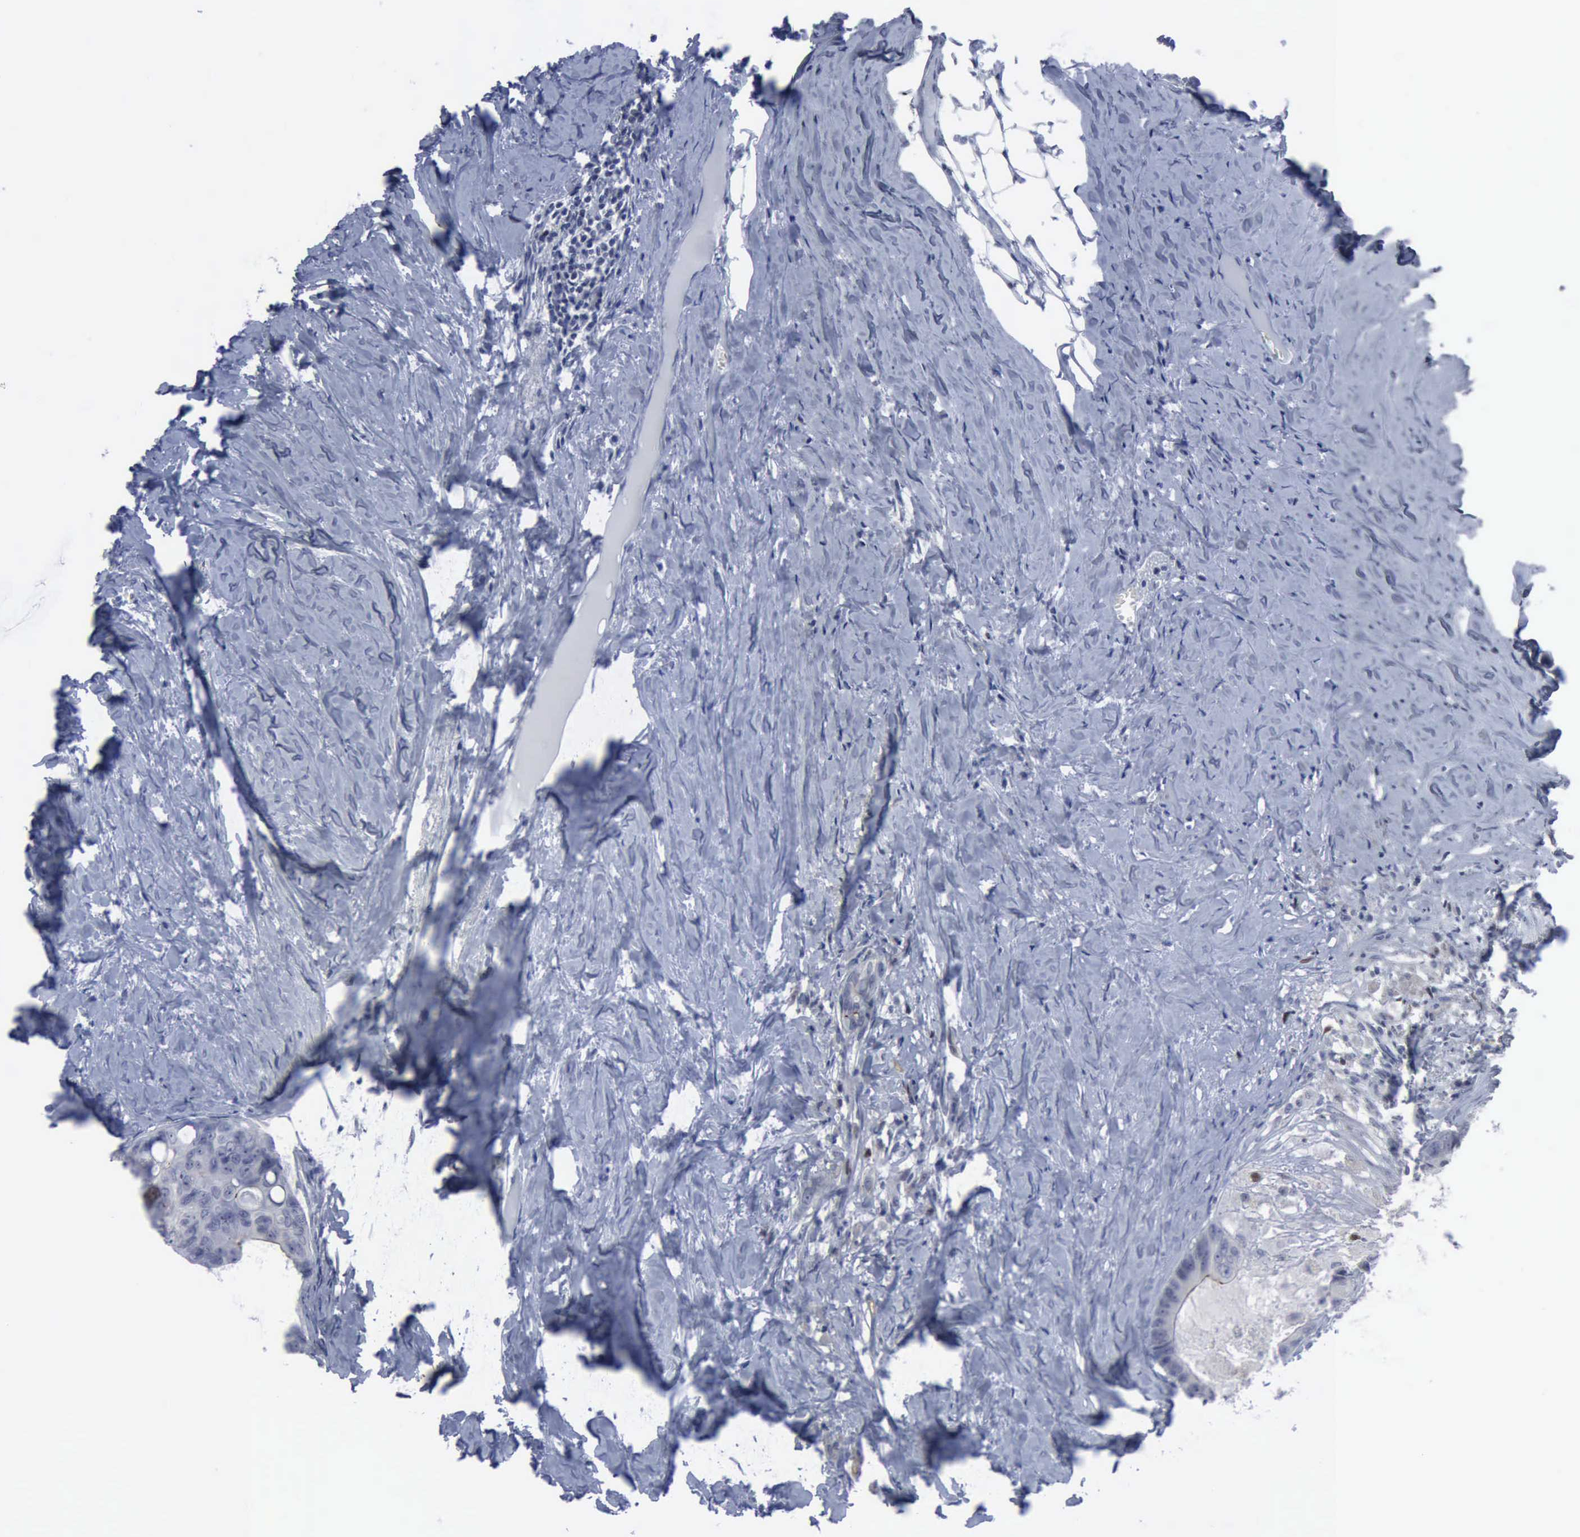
{"staining": {"intensity": "strong", "quantity": "<25%", "location": "cytoplasmic/membranous"}, "tissue": "colorectal cancer", "cell_type": "Tumor cells", "image_type": "cancer", "snomed": [{"axis": "morphology", "description": "Adenocarcinoma, NOS"}, {"axis": "topography", "description": "Colon"}], "caption": "IHC of human colorectal cancer (adenocarcinoma) exhibits medium levels of strong cytoplasmic/membranous positivity in about <25% of tumor cells.", "gene": "MCM5", "patient": {"sex": "female", "age": 55}}